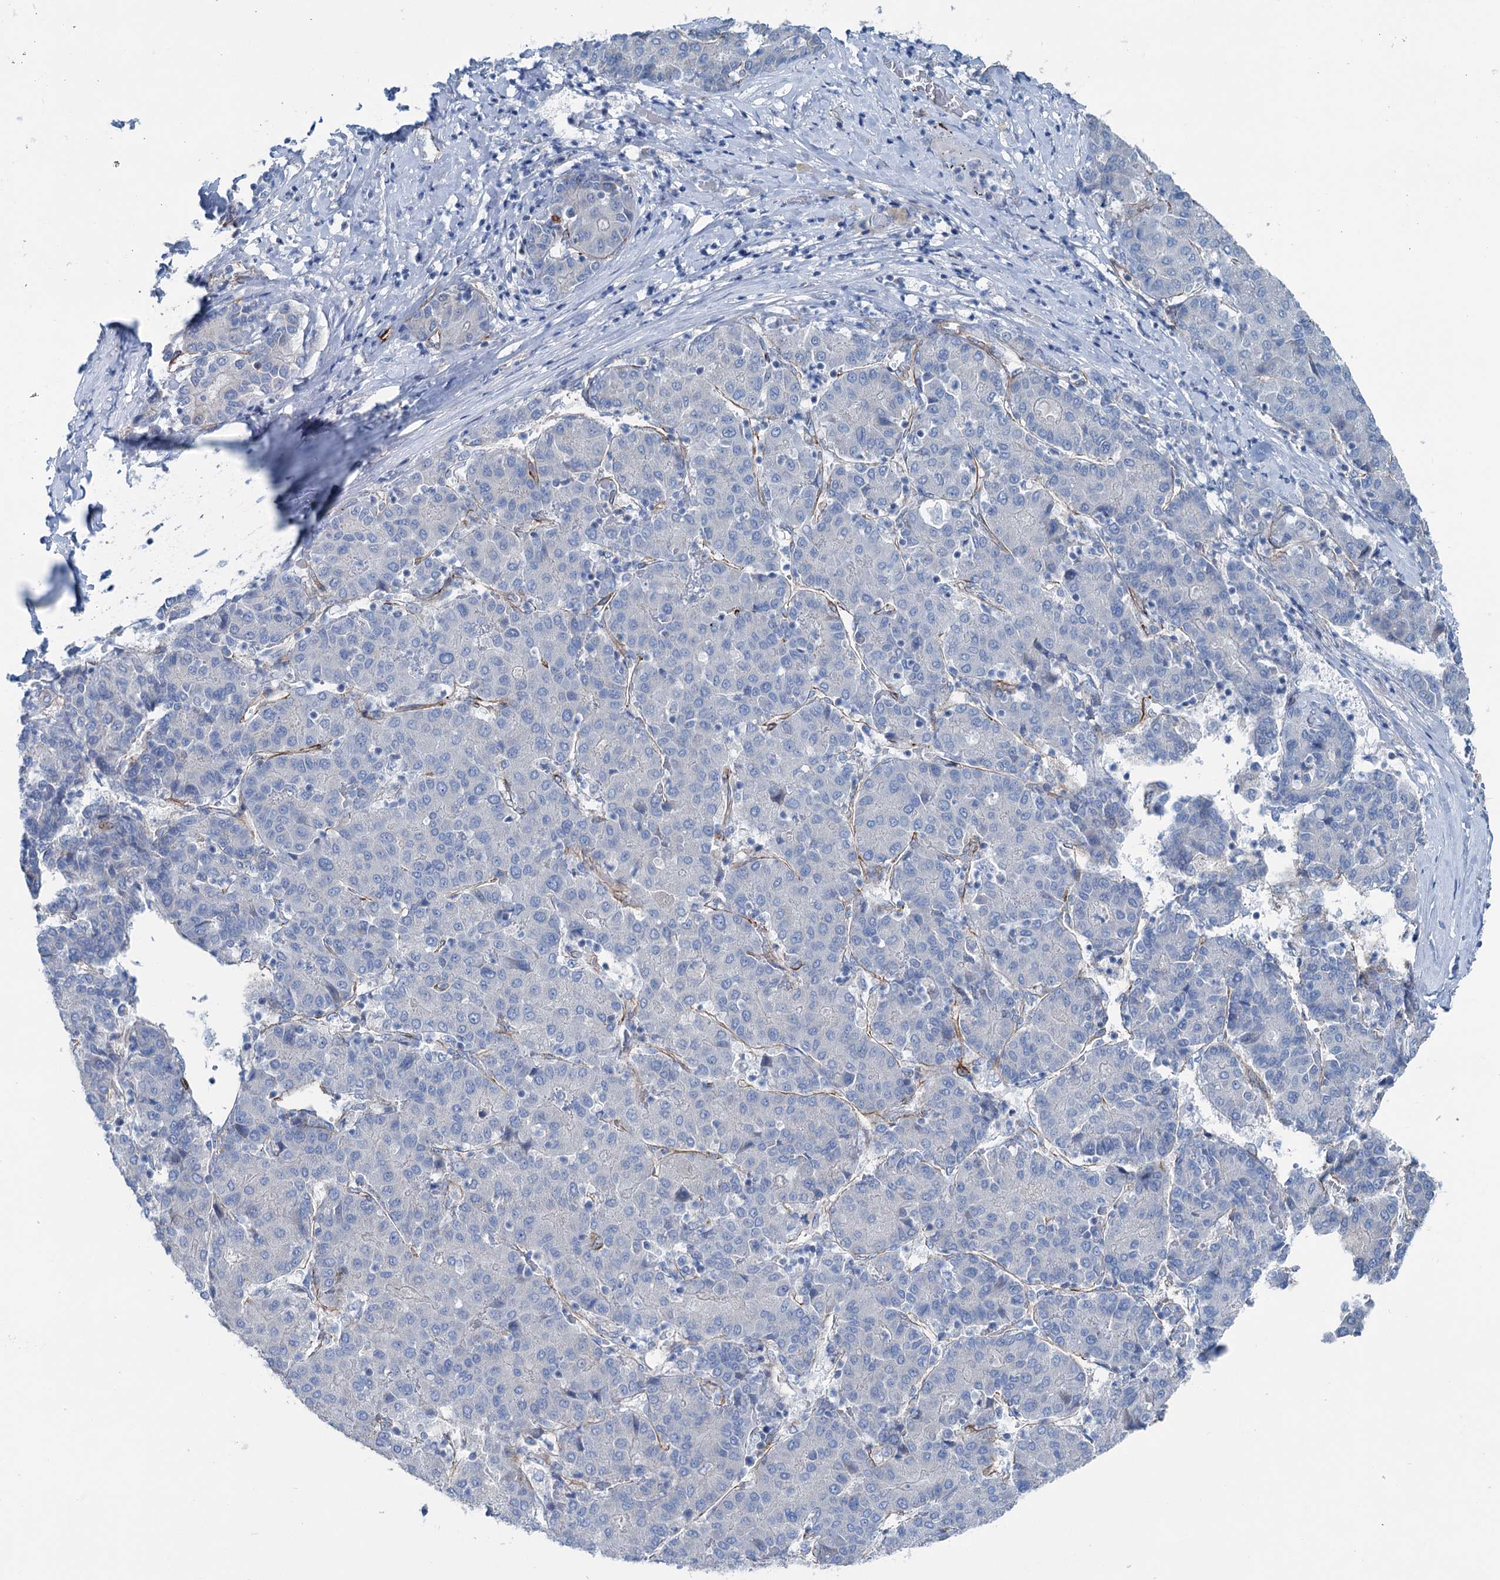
{"staining": {"intensity": "negative", "quantity": "none", "location": "none"}, "tissue": "liver cancer", "cell_type": "Tumor cells", "image_type": "cancer", "snomed": [{"axis": "morphology", "description": "Carcinoma, Hepatocellular, NOS"}, {"axis": "topography", "description": "Liver"}], "caption": "High magnification brightfield microscopy of liver cancer (hepatocellular carcinoma) stained with DAB (3,3'-diaminobenzidine) (brown) and counterstained with hematoxylin (blue): tumor cells show no significant staining.", "gene": "CALCOCO1", "patient": {"sex": "male", "age": 65}}